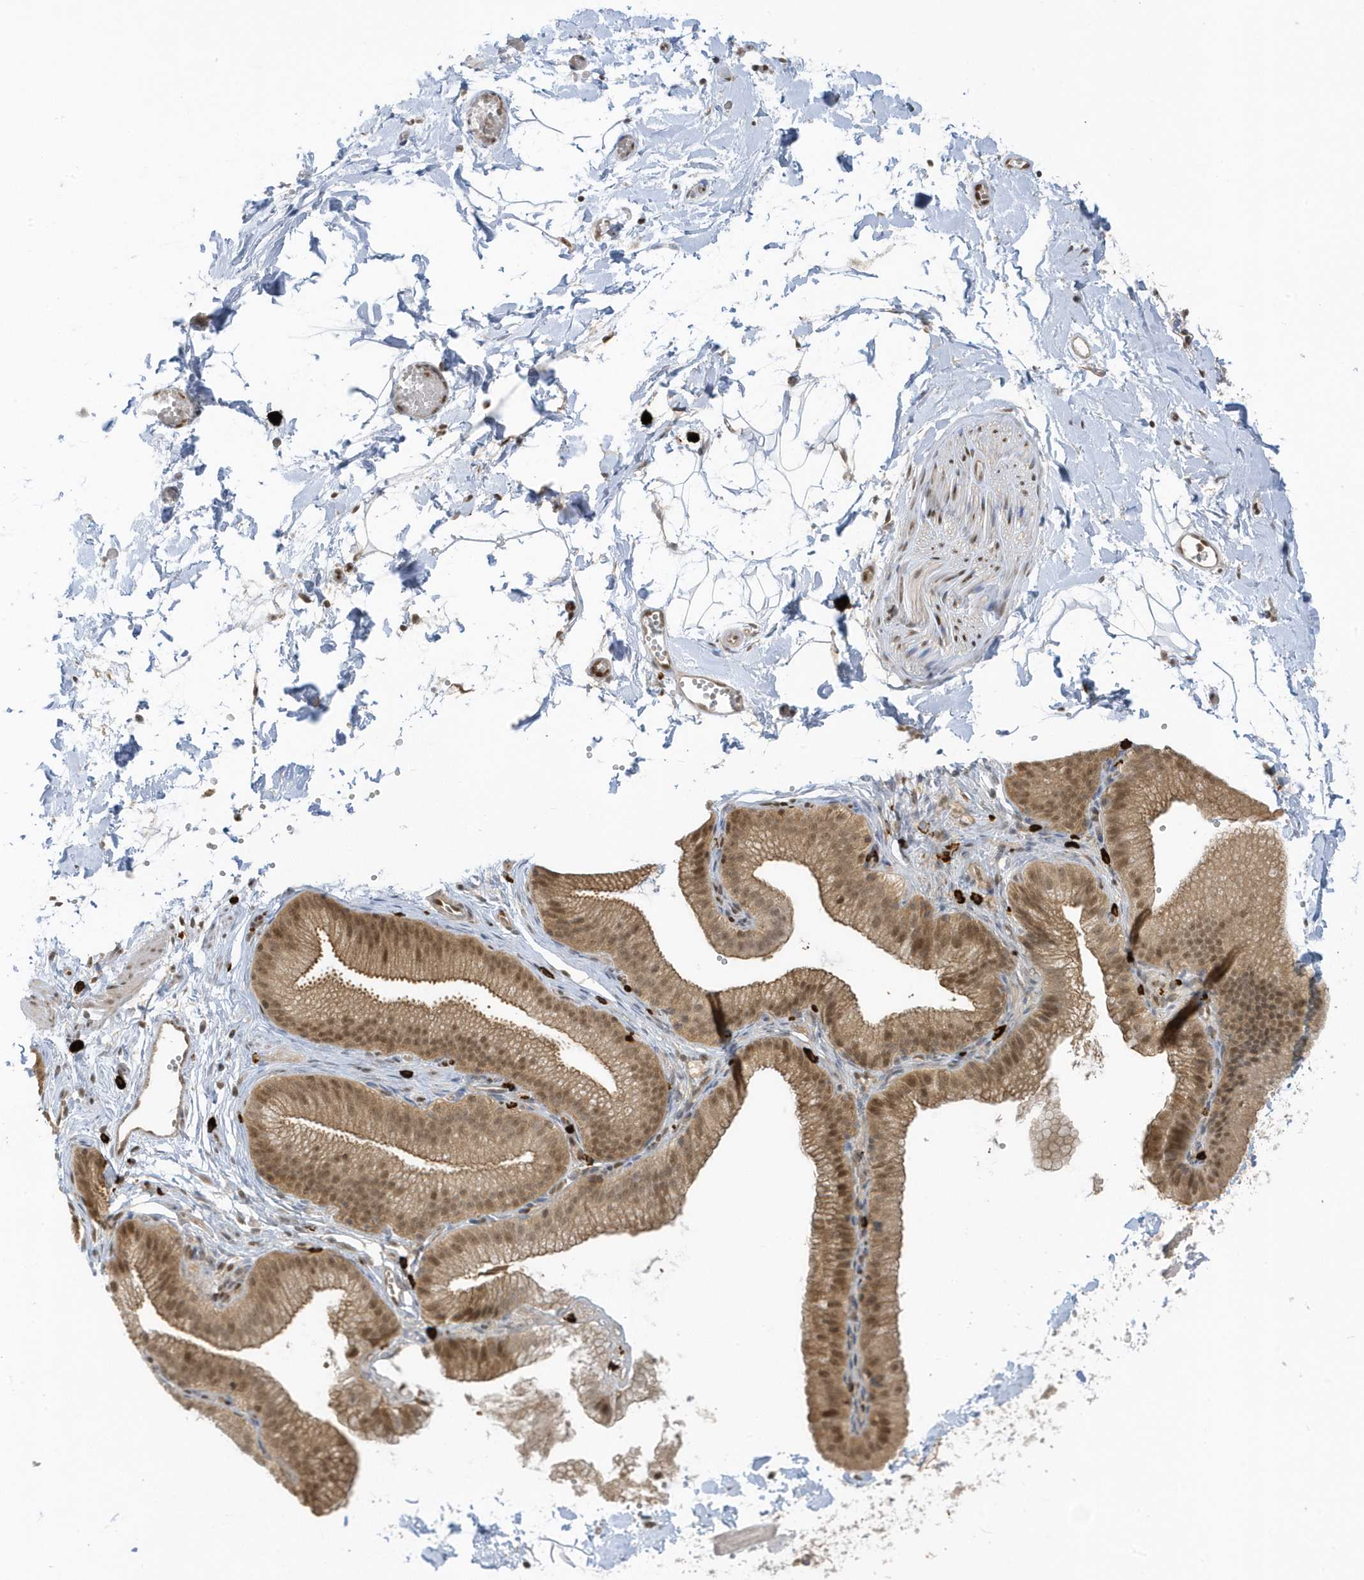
{"staining": {"intensity": "moderate", "quantity": ">75%", "location": "nuclear"}, "tissue": "adipose tissue", "cell_type": "Adipocytes", "image_type": "normal", "snomed": [{"axis": "morphology", "description": "Normal tissue, NOS"}, {"axis": "topography", "description": "Gallbladder"}, {"axis": "topography", "description": "Peripheral nerve tissue"}], "caption": "Immunohistochemical staining of unremarkable adipose tissue displays moderate nuclear protein expression in approximately >75% of adipocytes.", "gene": "PPP1R7", "patient": {"sex": "male", "age": 38}}